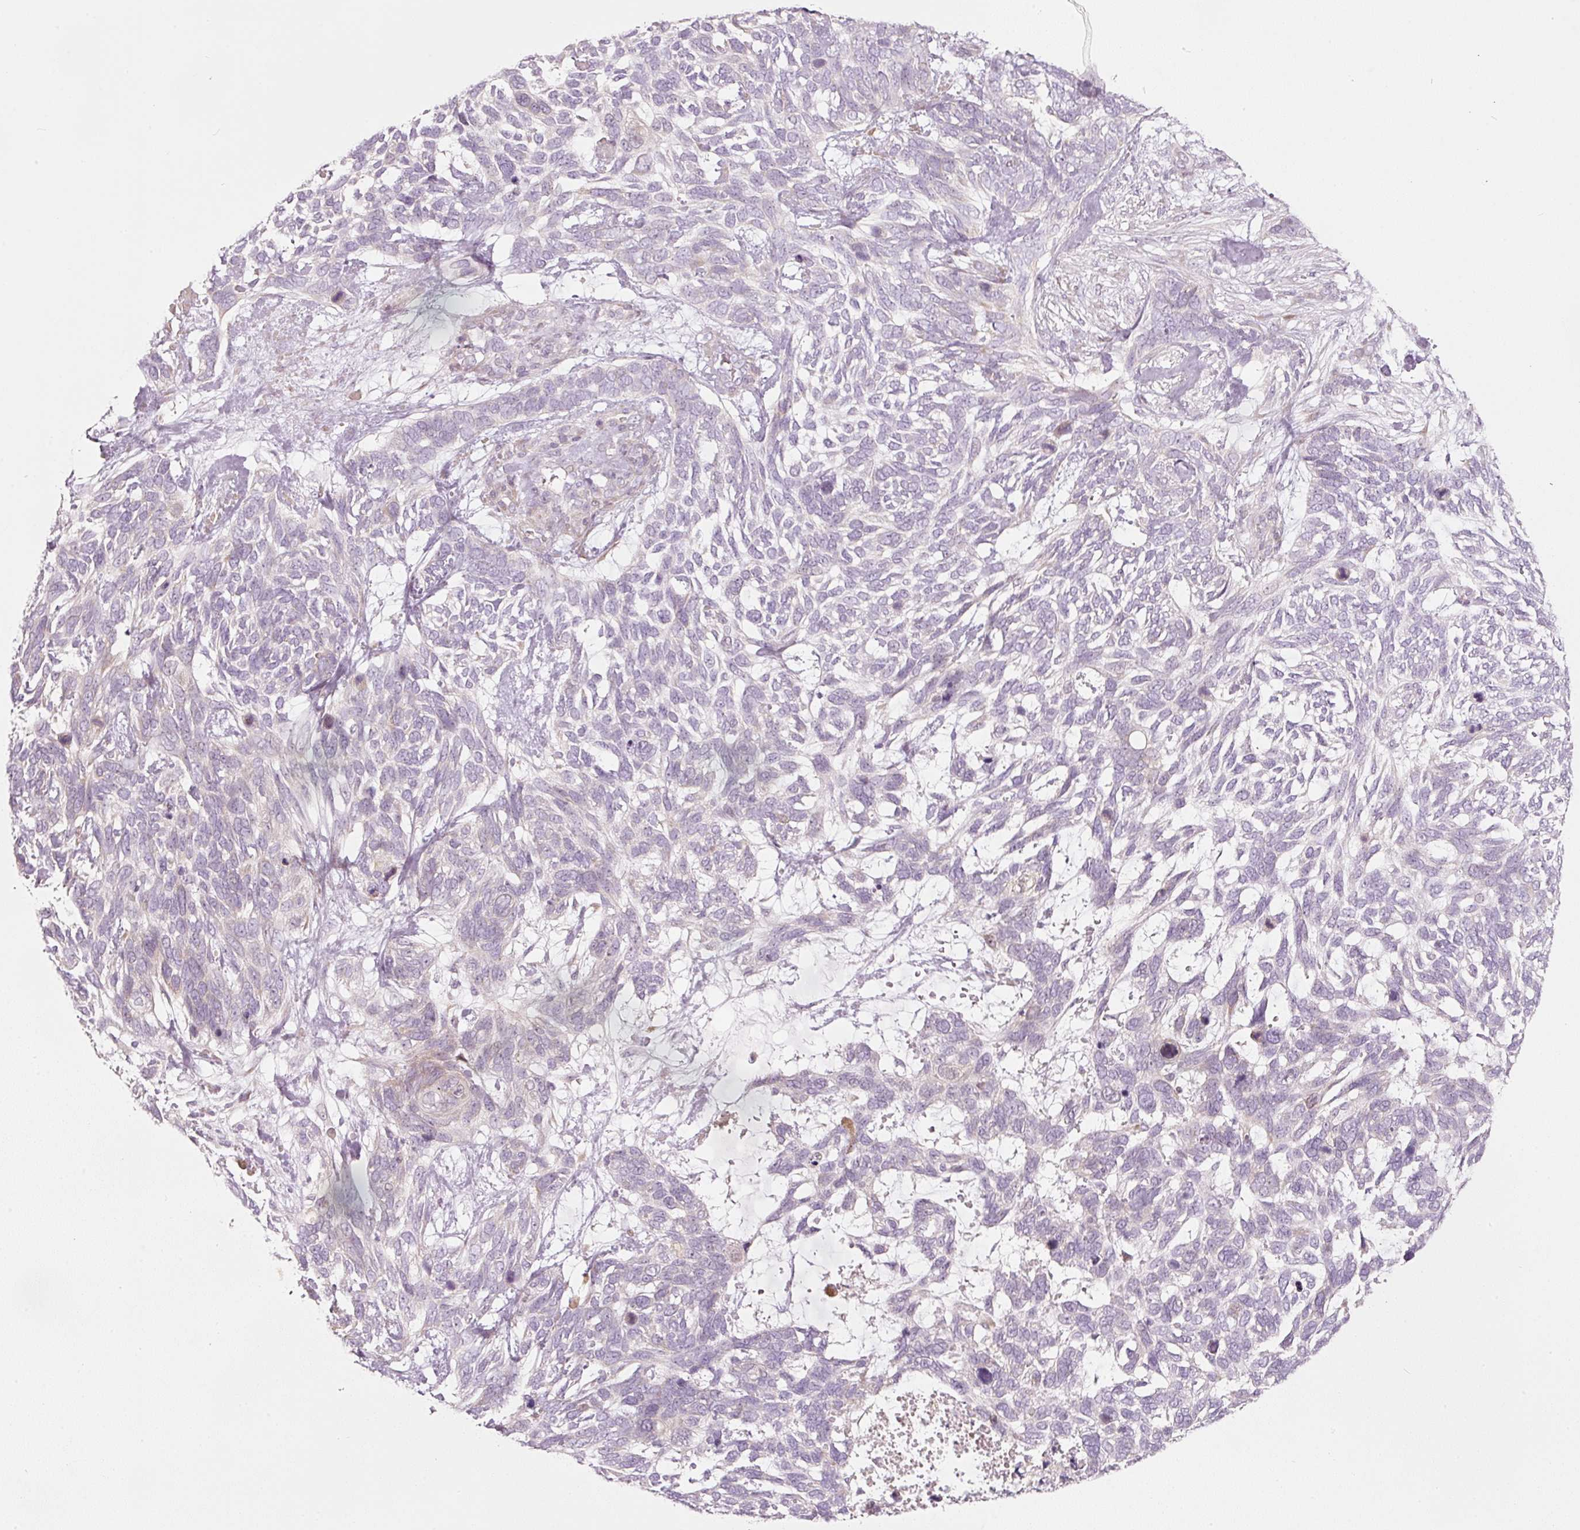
{"staining": {"intensity": "negative", "quantity": "none", "location": "none"}, "tissue": "skin cancer", "cell_type": "Tumor cells", "image_type": "cancer", "snomed": [{"axis": "morphology", "description": "Basal cell carcinoma"}, {"axis": "topography", "description": "Skin"}], "caption": "Skin basal cell carcinoma was stained to show a protein in brown. There is no significant expression in tumor cells.", "gene": "SLC20A1", "patient": {"sex": "male", "age": 88}}